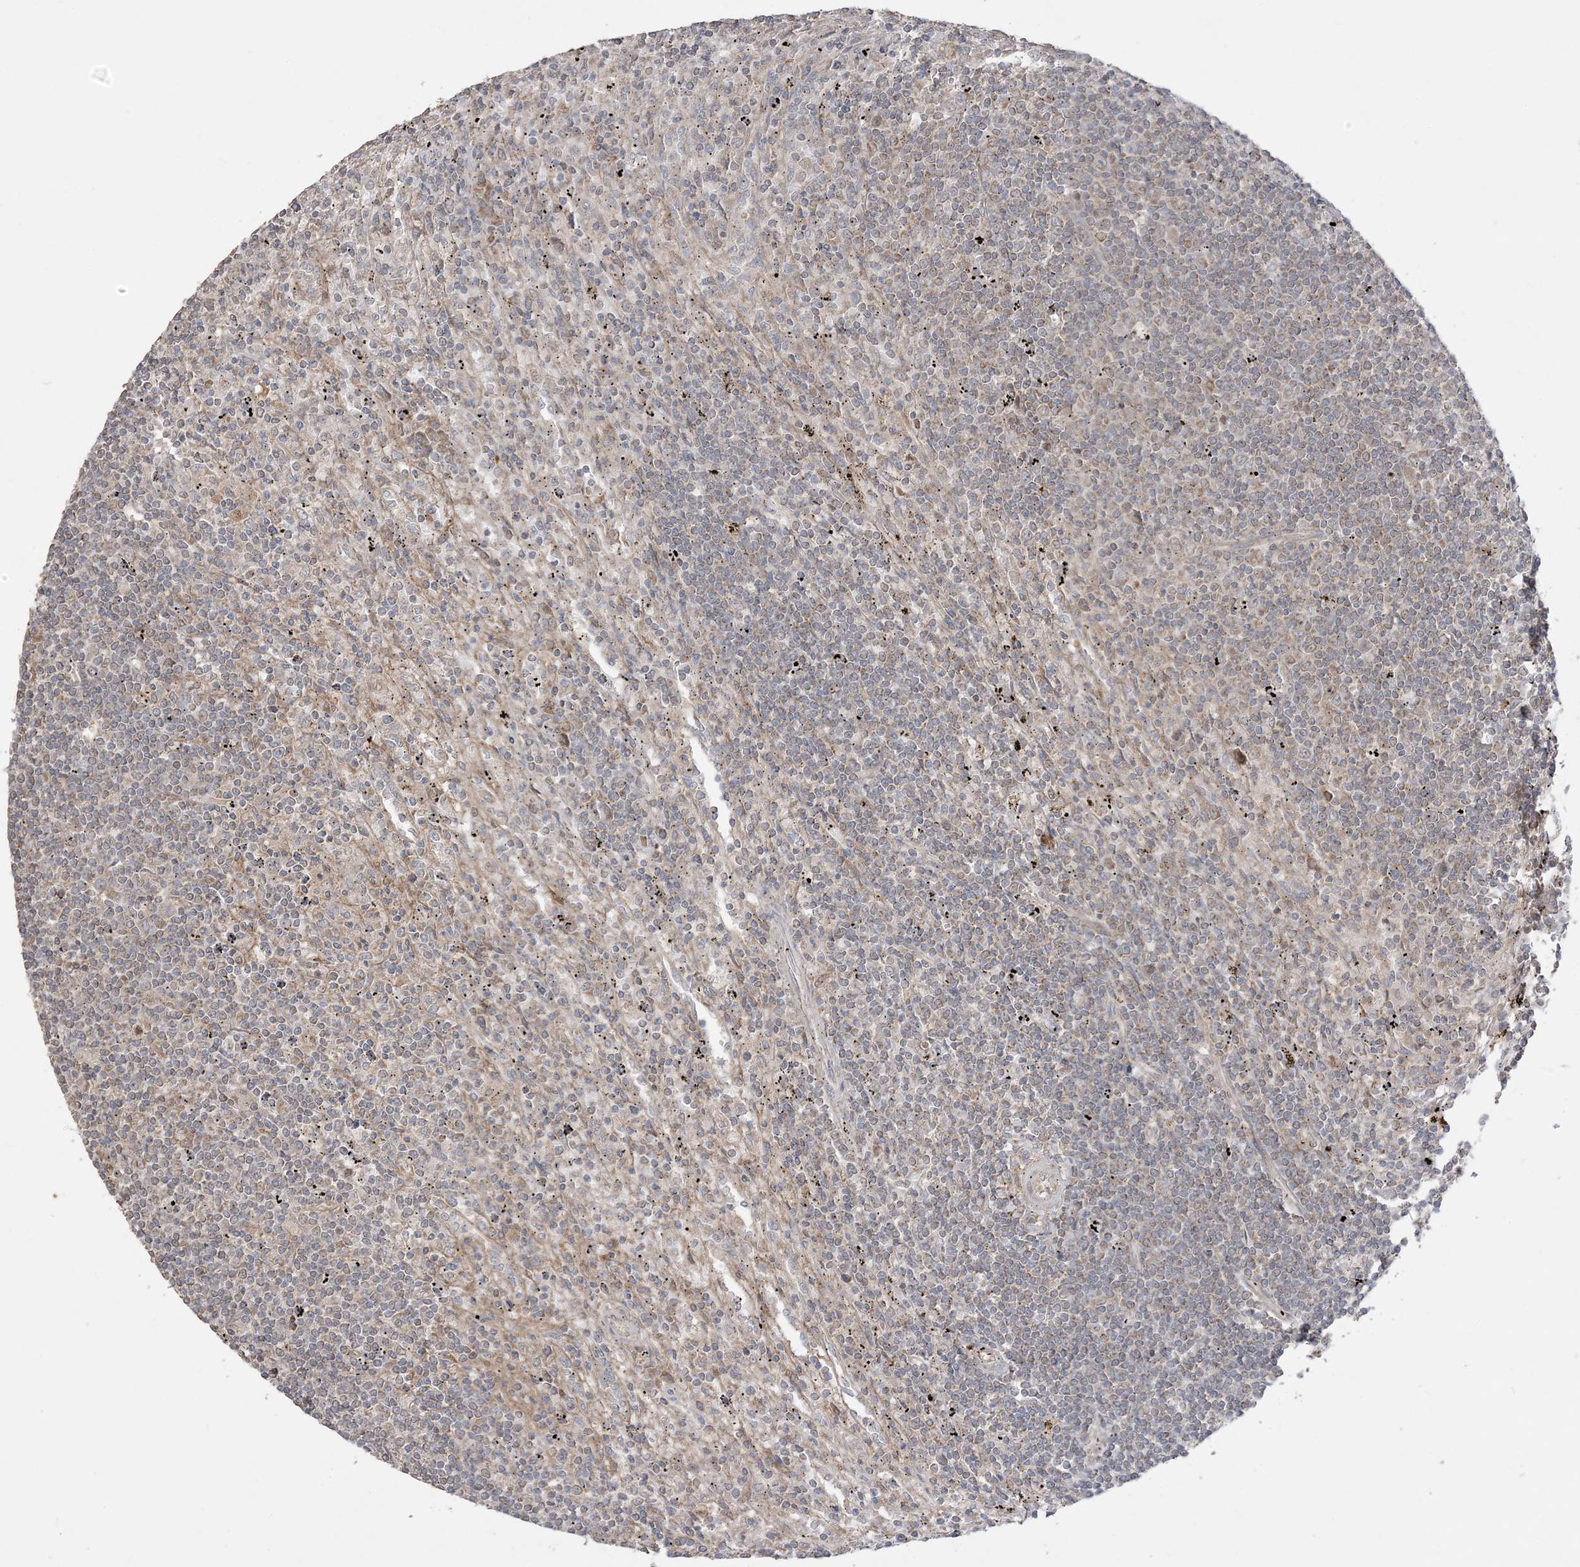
{"staining": {"intensity": "moderate", "quantity": ">75%", "location": "cytoplasmic/membranous"}, "tissue": "lymphoma", "cell_type": "Tumor cells", "image_type": "cancer", "snomed": [{"axis": "morphology", "description": "Malignant lymphoma, non-Hodgkin's type, Low grade"}, {"axis": "topography", "description": "Spleen"}], "caption": "IHC photomicrograph of neoplastic tissue: lymphoma stained using IHC shows medium levels of moderate protein expression localized specifically in the cytoplasmic/membranous of tumor cells, appearing as a cytoplasmic/membranous brown color.", "gene": "SIRT3", "patient": {"sex": "male", "age": 76}}